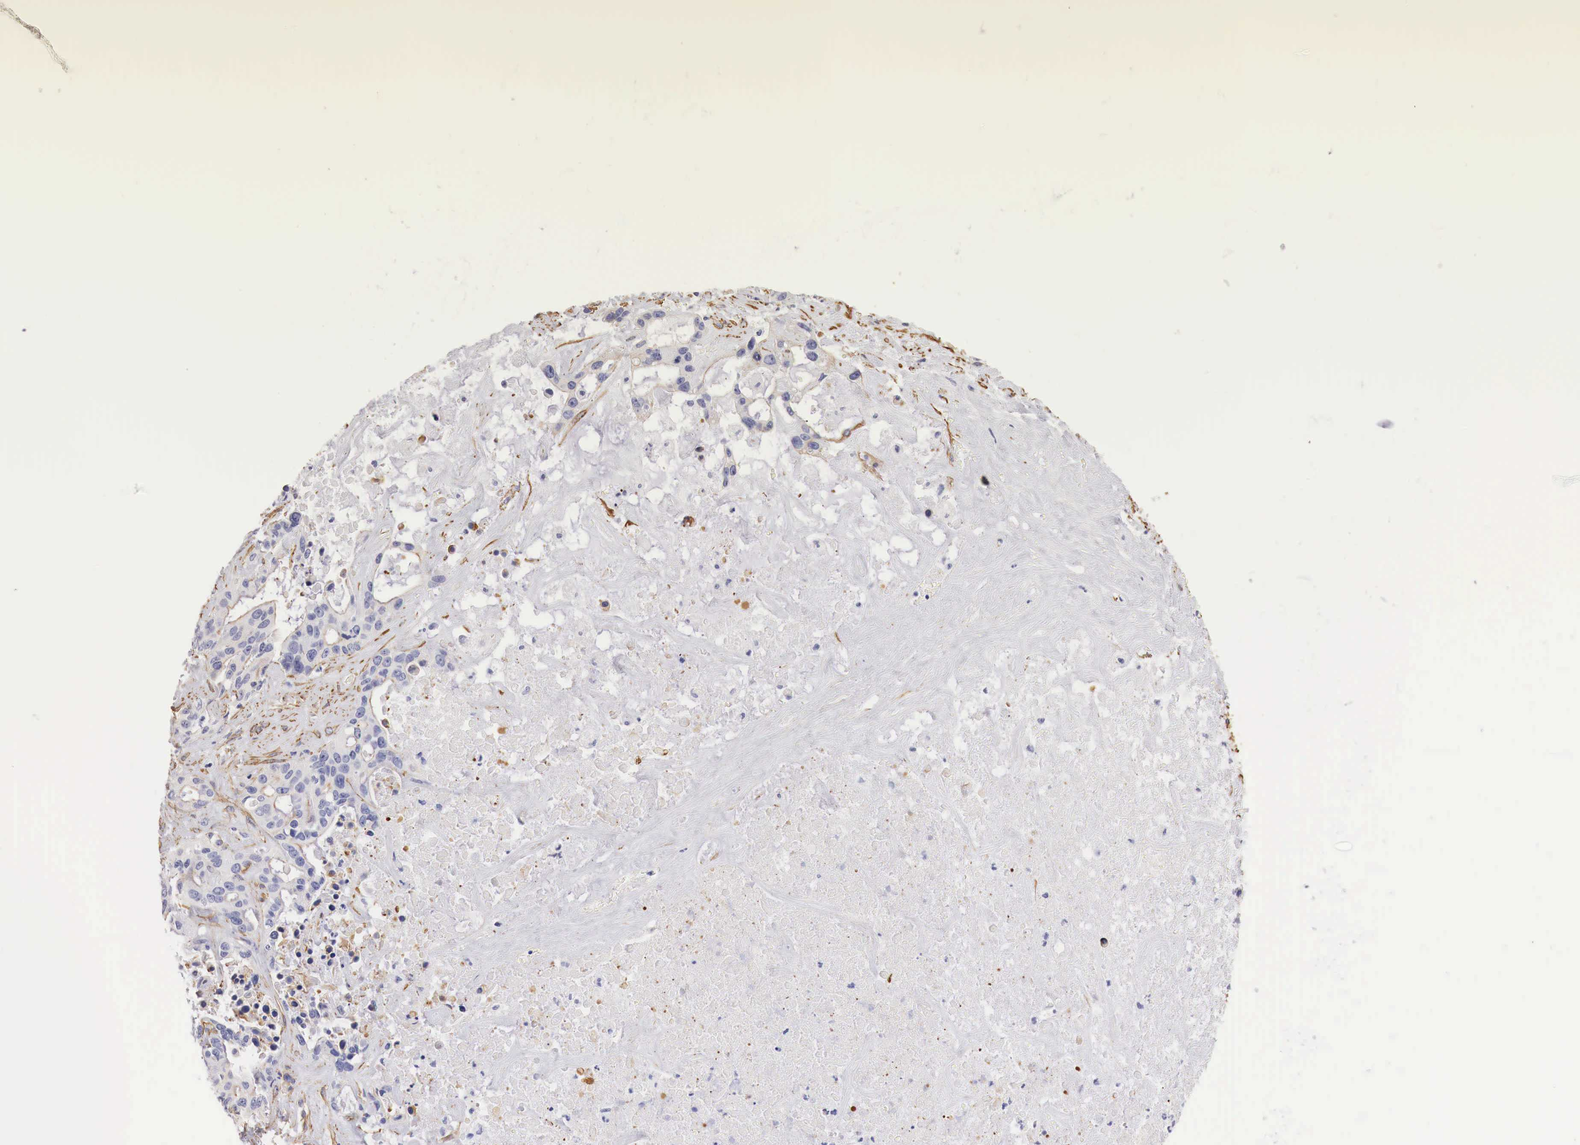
{"staining": {"intensity": "negative", "quantity": "none", "location": "none"}, "tissue": "liver cancer", "cell_type": "Tumor cells", "image_type": "cancer", "snomed": [{"axis": "morphology", "description": "Cholangiocarcinoma"}, {"axis": "topography", "description": "Liver"}], "caption": "Image shows no significant protein staining in tumor cells of liver cancer (cholangiocarcinoma). (Stains: DAB IHC with hematoxylin counter stain, Microscopy: brightfield microscopy at high magnification).", "gene": "TPM1", "patient": {"sex": "female", "age": 65}}